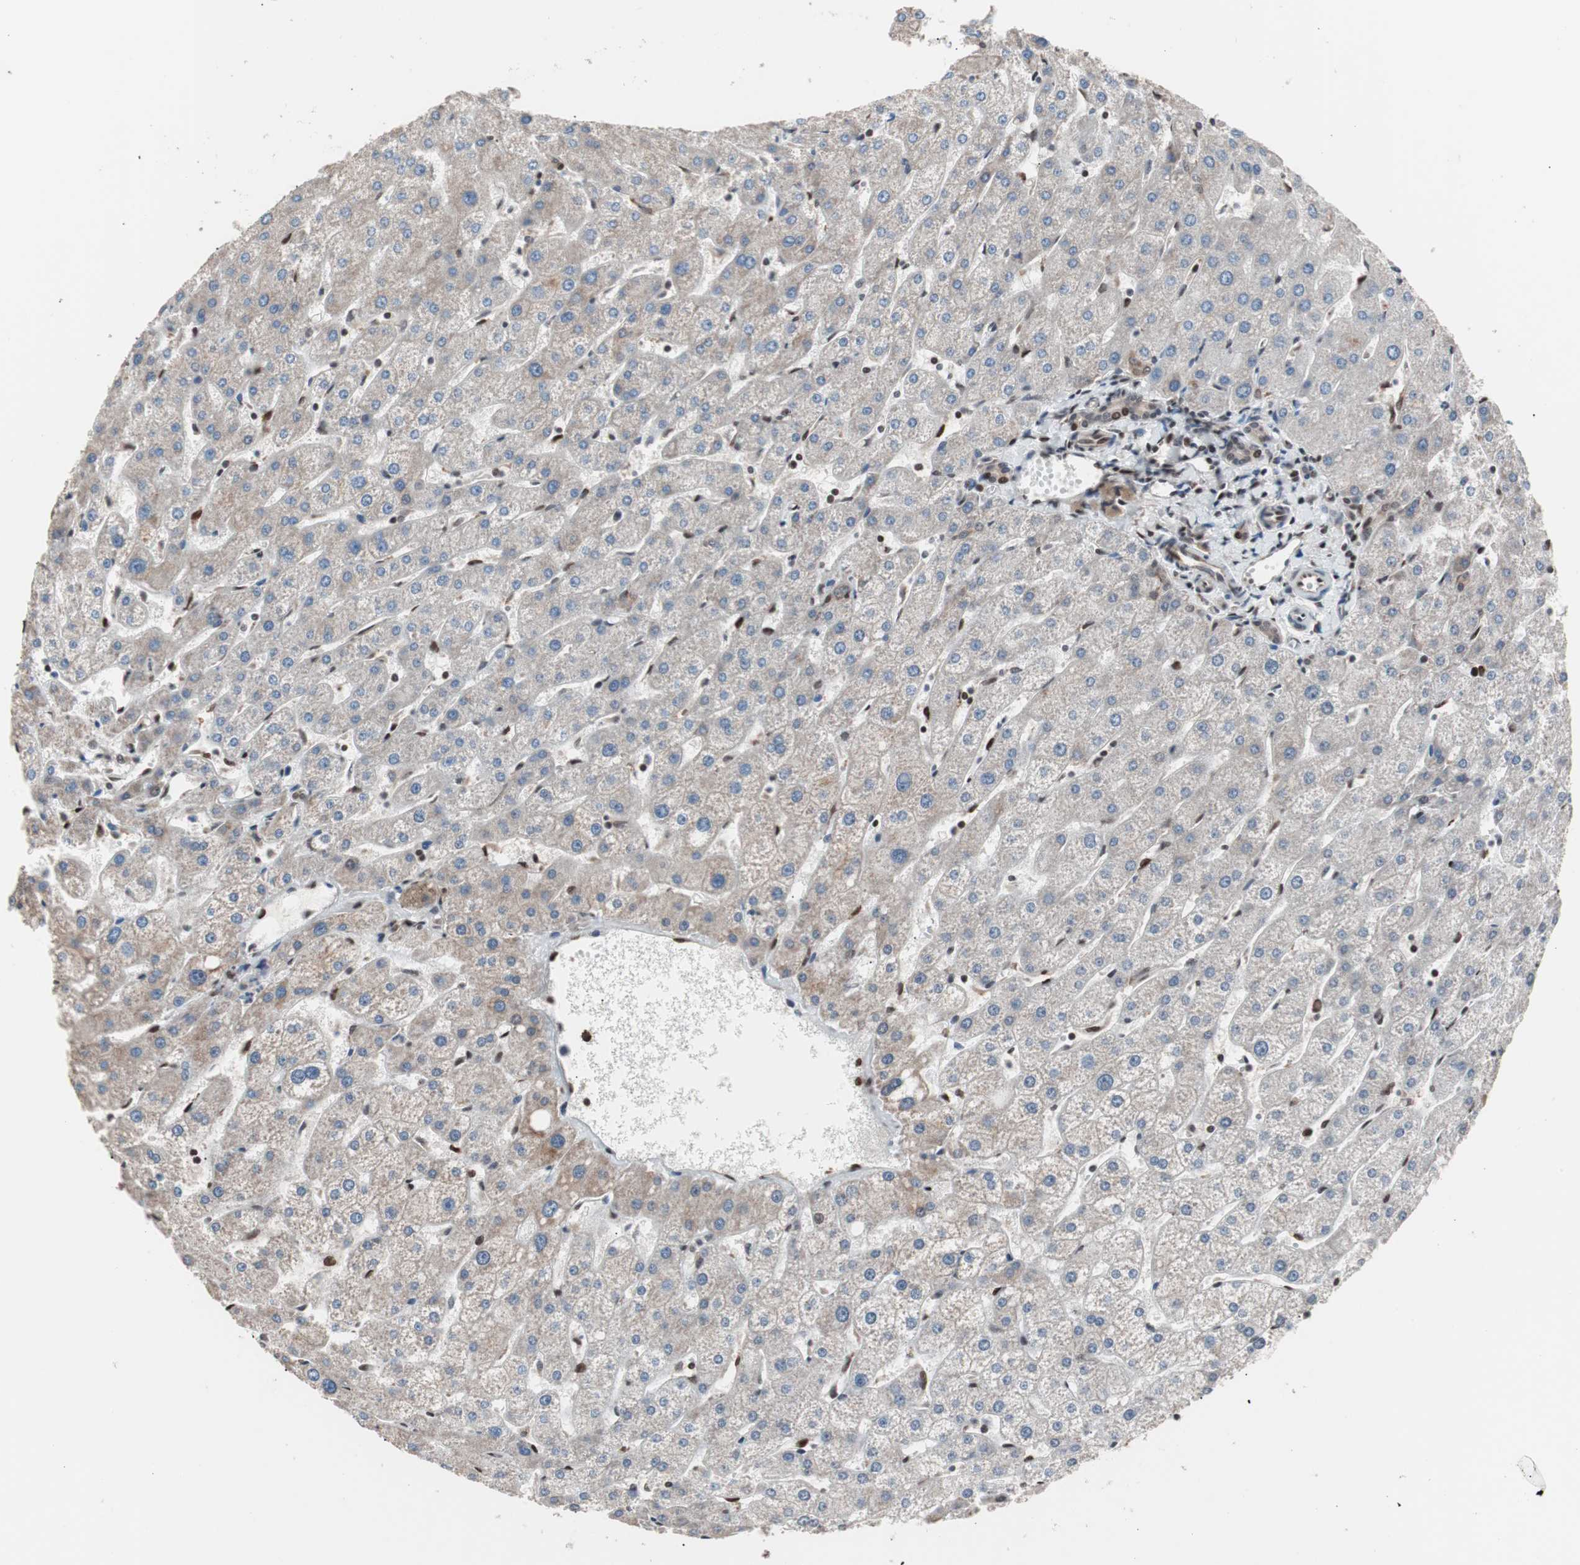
{"staining": {"intensity": "moderate", "quantity": "25%-75%", "location": "cytoplasmic/membranous,nuclear"}, "tissue": "liver", "cell_type": "Cholangiocytes", "image_type": "normal", "snomed": [{"axis": "morphology", "description": "Normal tissue, NOS"}, {"axis": "topography", "description": "Liver"}], "caption": "Cholangiocytes exhibit medium levels of moderate cytoplasmic/membranous,nuclear expression in about 25%-75% of cells in normal human liver. The staining was performed using DAB (3,3'-diaminobenzidine), with brown indicating positive protein expression. Nuclei are stained blue with hematoxylin.", "gene": "POGZ", "patient": {"sex": "male", "age": 67}}